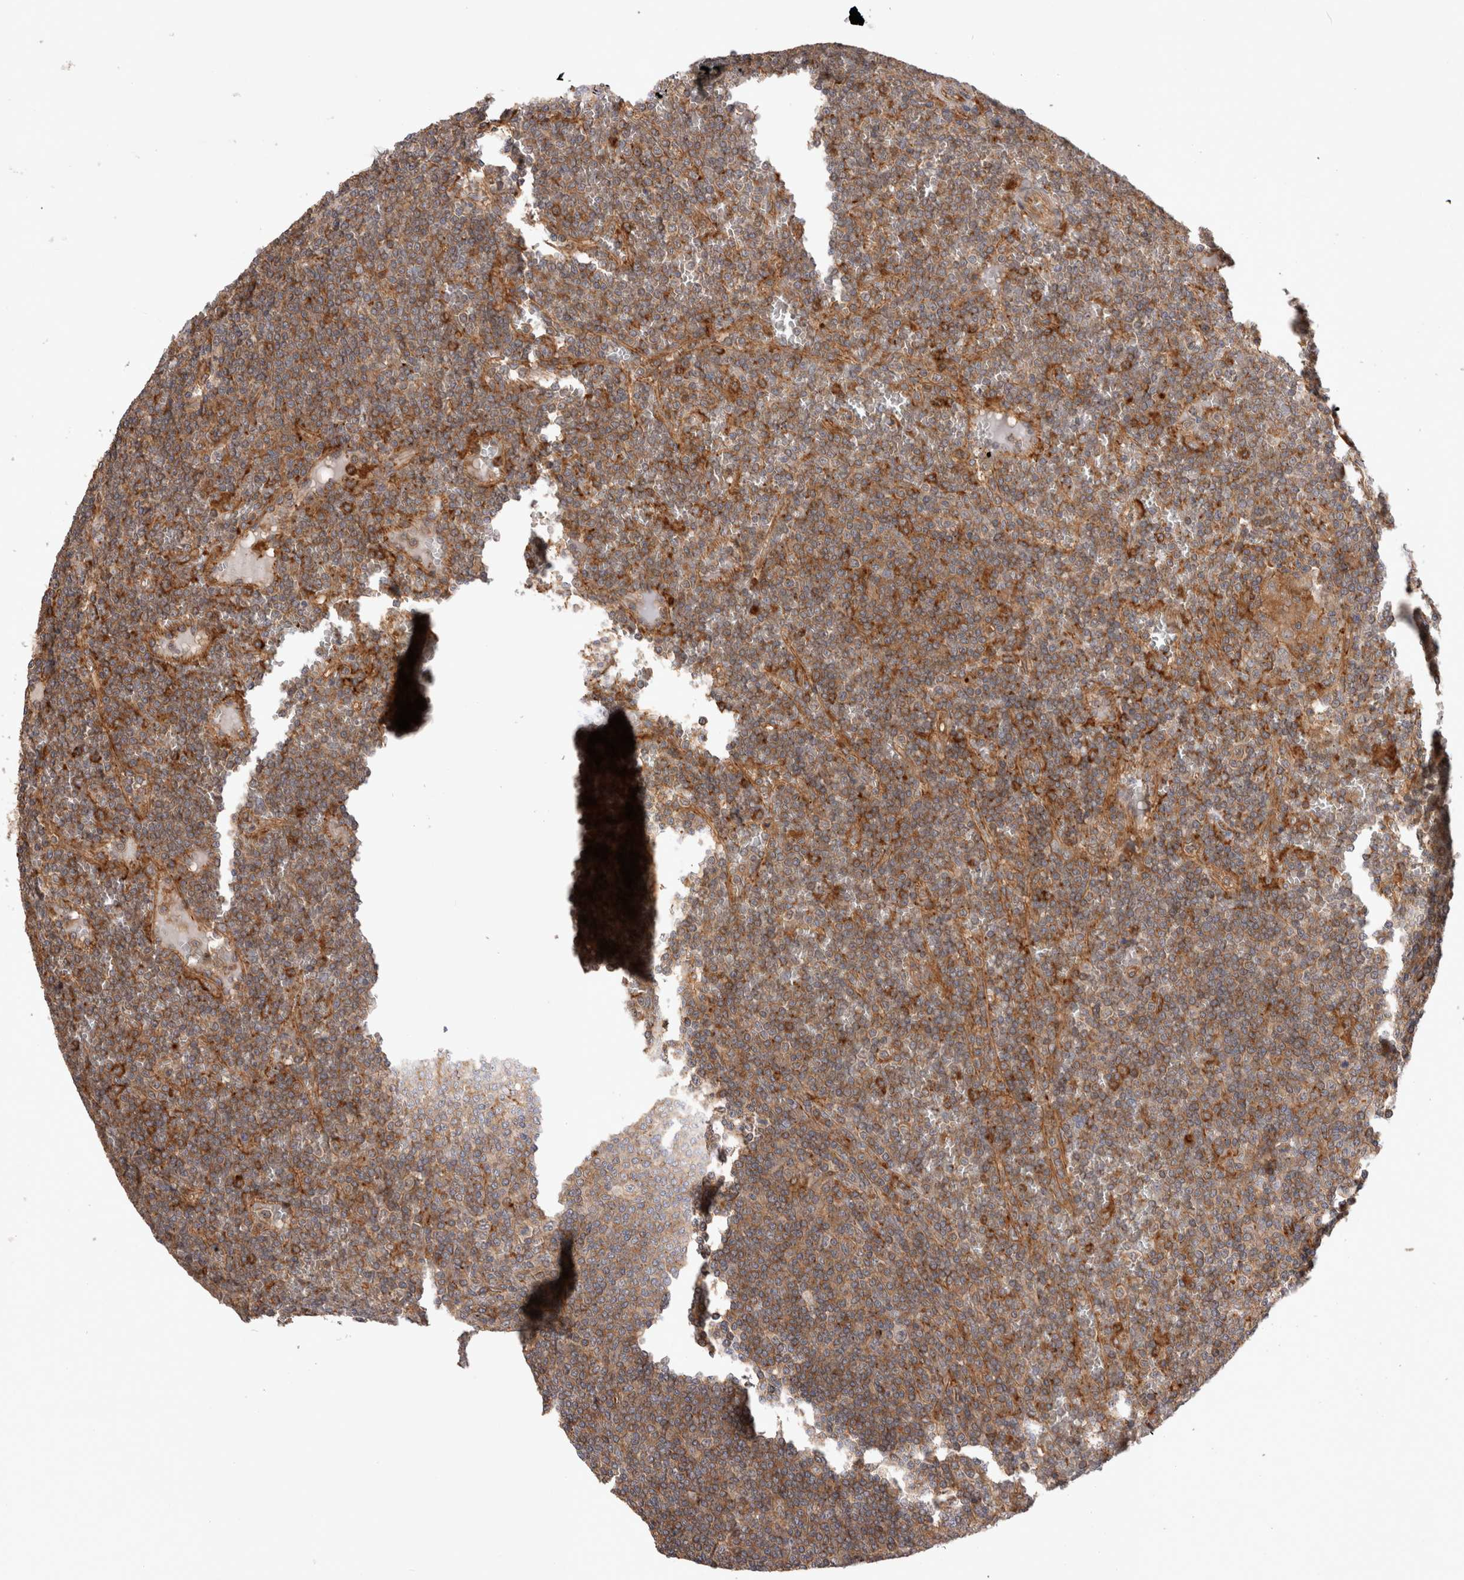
{"staining": {"intensity": "moderate", "quantity": ">75%", "location": "cytoplasmic/membranous"}, "tissue": "lymphoma", "cell_type": "Tumor cells", "image_type": "cancer", "snomed": [{"axis": "morphology", "description": "Malignant lymphoma, non-Hodgkin's type, Low grade"}, {"axis": "topography", "description": "Spleen"}], "caption": "Lymphoma stained for a protein (brown) reveals moderate cytoplasmic/membranous positive positivity in approximately >75% of tumor cells.", "gene": "BNIP2", "patient": {"sex": "female", "age": 19}}